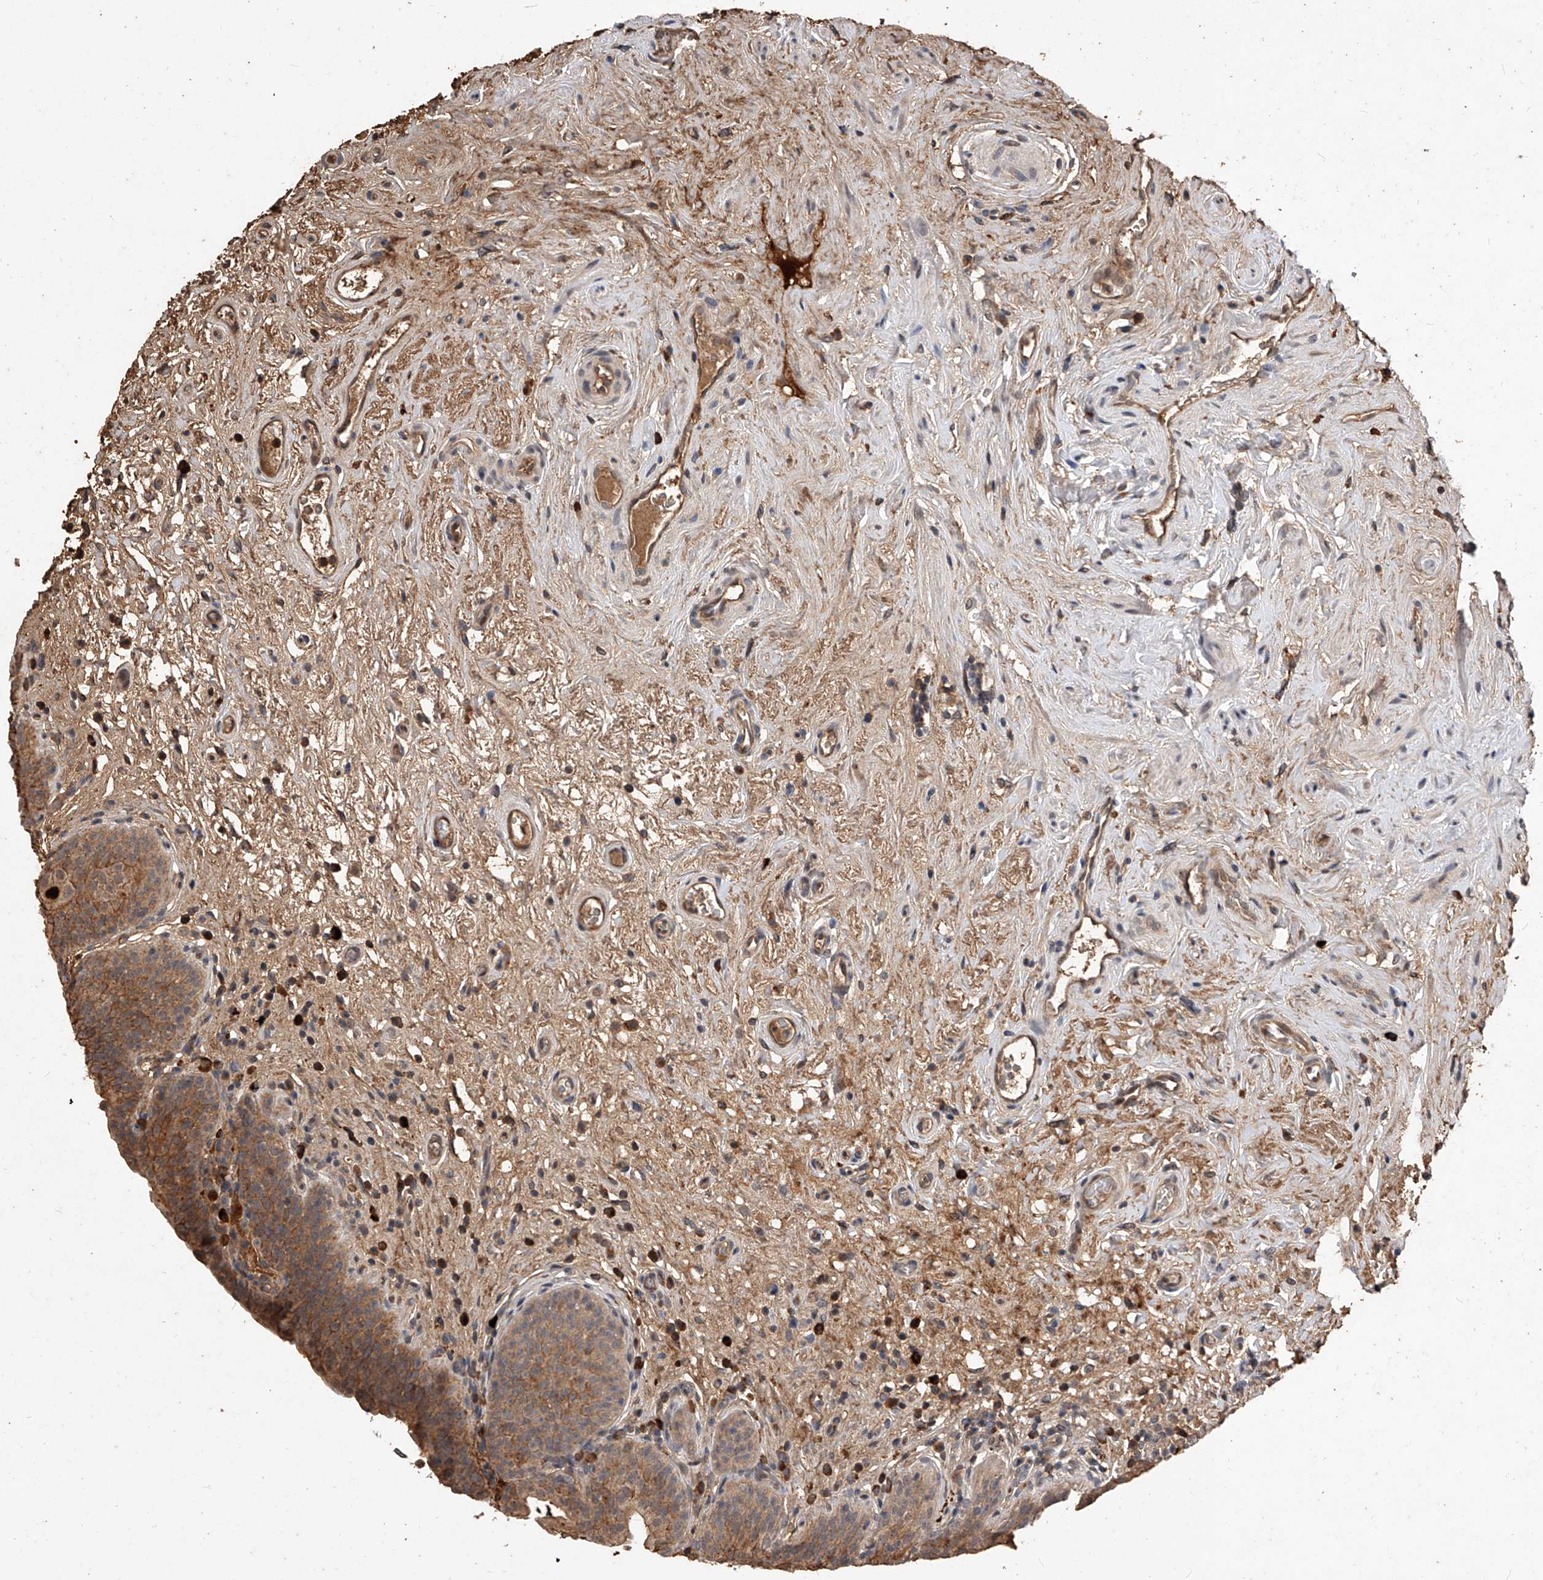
{"staining": {"intensity": "moderate", "quantity": ">75%", "location": "cytoplasmic/membranous,nuclear"}, "tissue": "urinary bladder", "cell_type": "Urothelial cells", "image_type": "normal", "snomed": [{"axis": "morphology", "description": "Normal tissue, NOS"}, {"axis": "topography", "description": "Urinary bladder"}], "caption": "Immunohistochemistry (IHC) image of benign urinary bladder: urinary bladder stained using immunohistochemistry demonstrates medium levels of moderate protein expression localized specifically in the cytoplasmic/membranous,nuclear of urothelial cells, appearing as a cytoplasmic/membranous,nuclear brown color.", "gene": "CFAP410", "patient": {"sex": "male", "age": 83}}